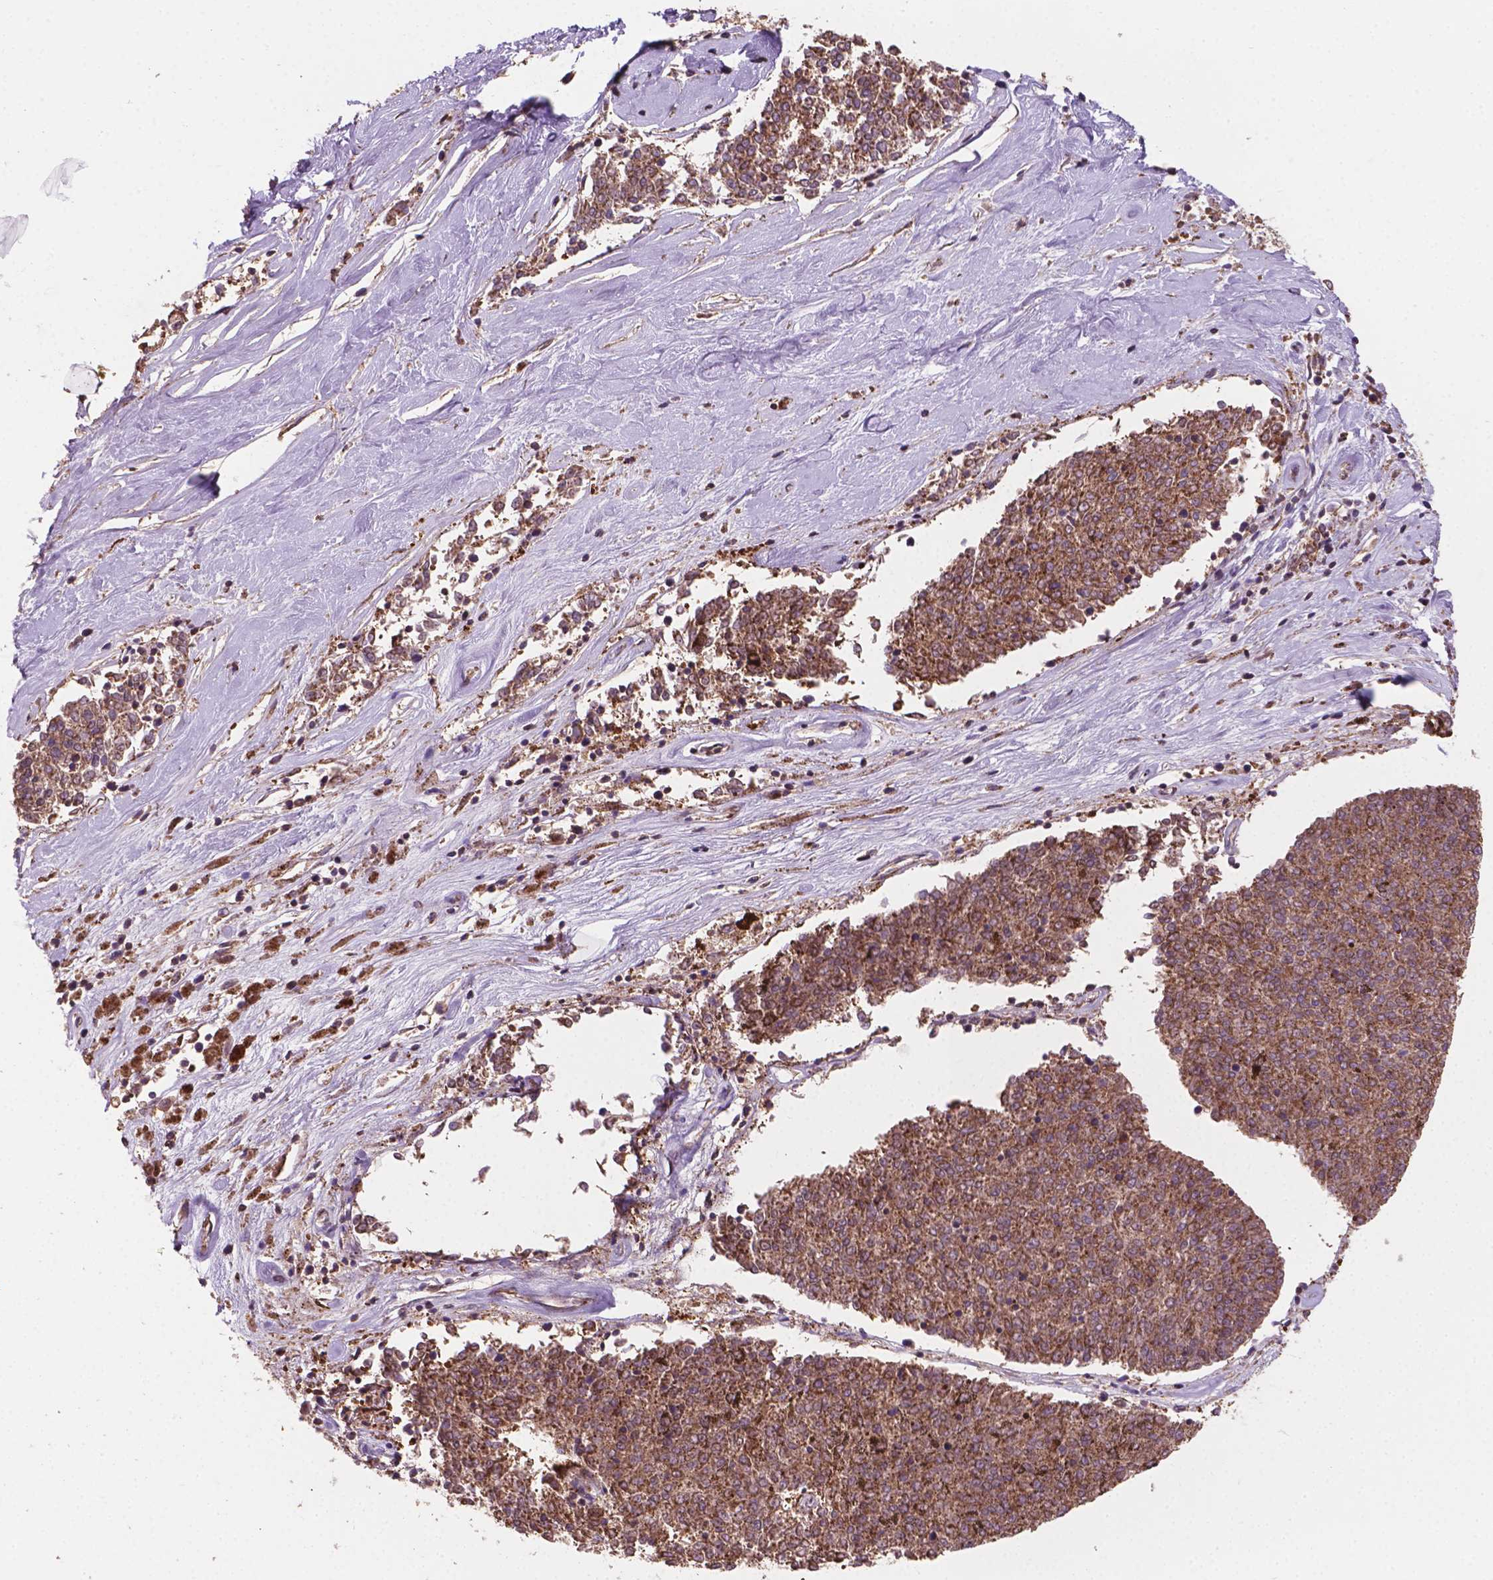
{"staining": {"intensity": "strong", "quantity": ">75%", "location": "cytoplasmic/membranous"}, "tissue": "melanoma", "cell_type": "Tumor cells", "image_type": "cancer", "snomed": [{"axis": "morphology", "description": "Malignant melanoma, NOS"}, {"axis": "topography", "description": "Skin"}], "caption": "Immunohistochemistry staining of melanoma, which reveals high levels of strong cytoplasmic/membranous positivity in approximately >75% of tumor cells indicating strong cytoplasmic/membranous protein staining. The staining was performed using DAB (brown) for protein detection and nuclei were counterstained in hematoxylin (blue).", "gene": "TCAF1", "patient": {"sex": "female", "age": 72}}